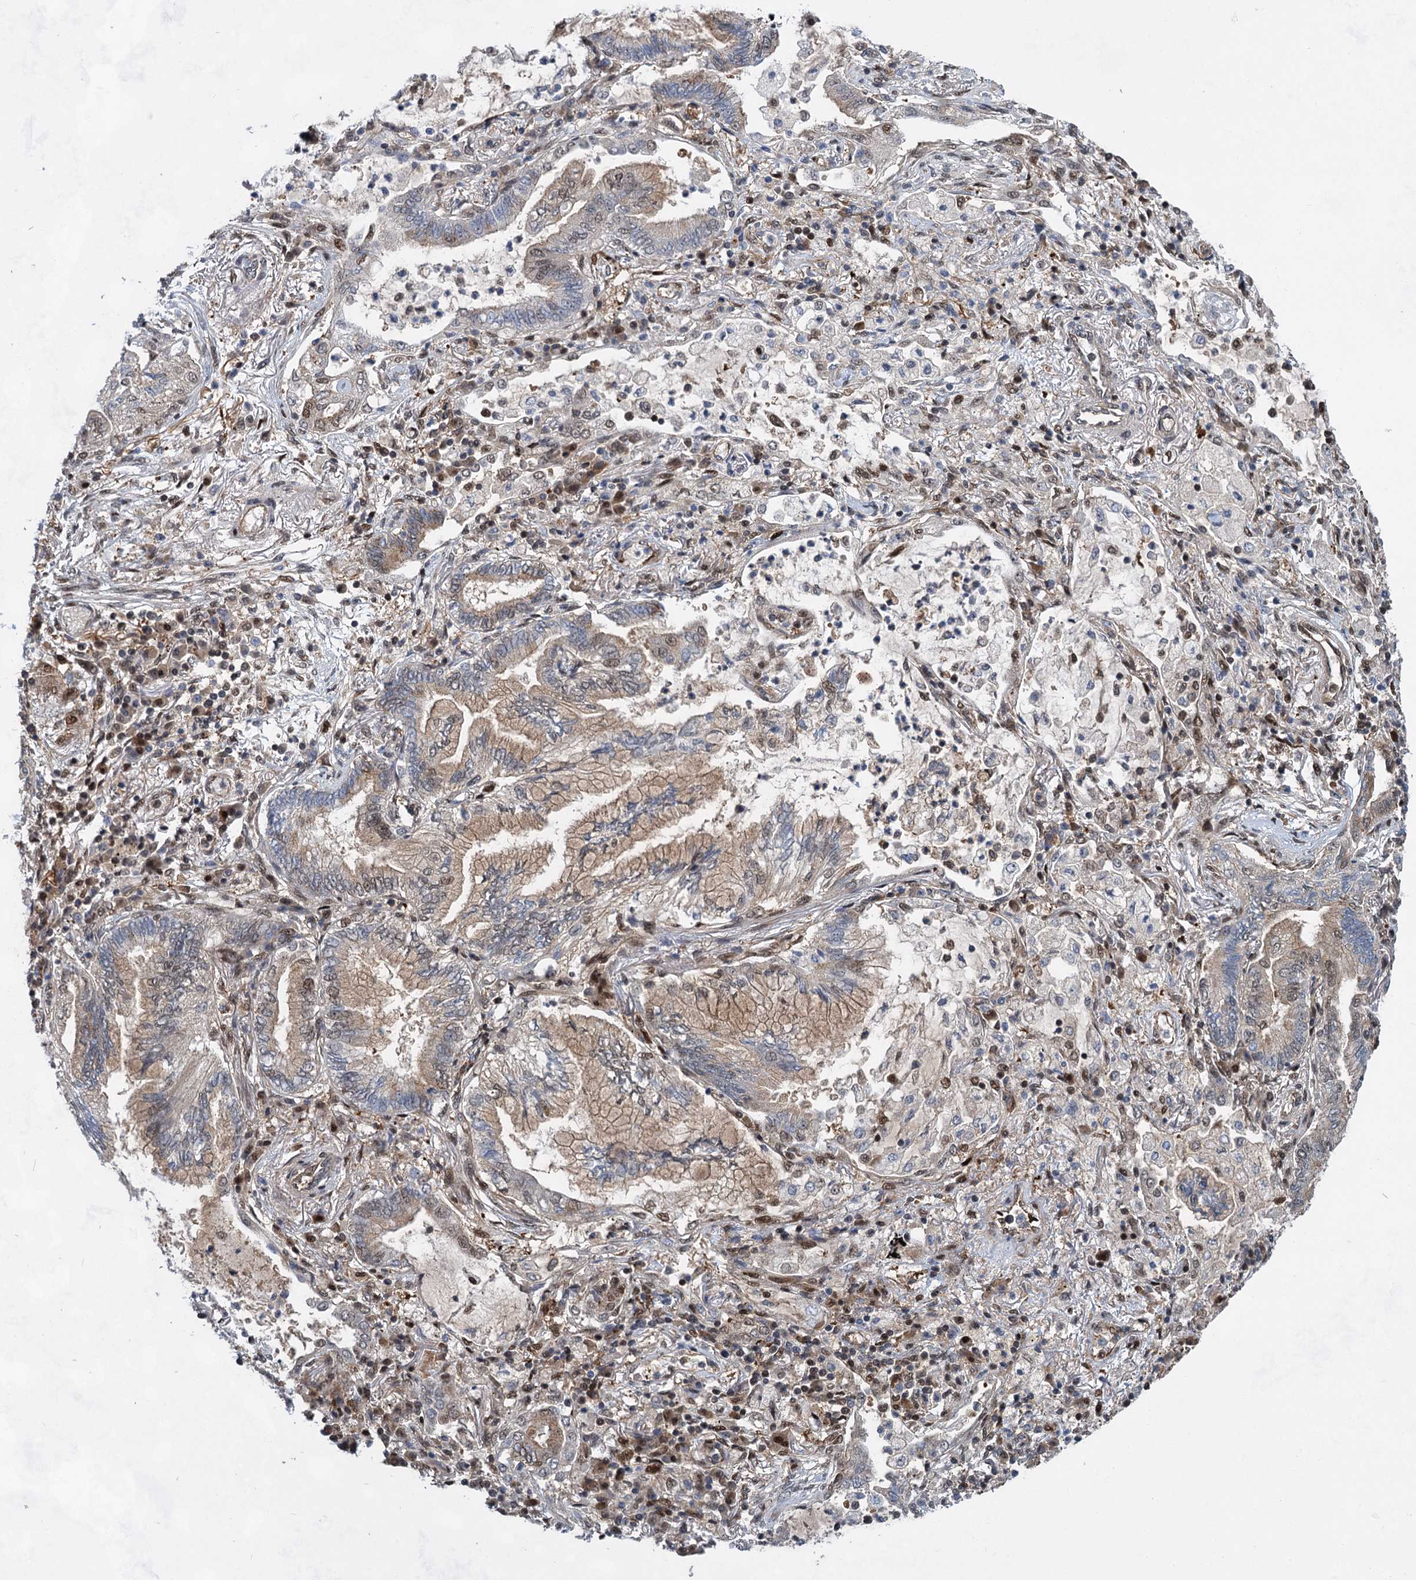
{"staining": {"intensity": "weak", "quantity": "25%-75%", "location": "cytoplasmic/membranous,nuclear"}, "tissue": "lung cancer", "cell_type": "Tumor cells", "image_type": "cancer", "snomed": [{"axis": "morphology", "description": "Adenocarcinoma, NOS"}, {"axis": "topography", "description": "Lung"}], "caption": "Human lung cancer (adenocarcinoma) stained with a brown dye displays weak cytoplasmic/membranous and nuclear positive expression in approximately 25%-75% of tumor cells.", "gene": "GPBP1", "patient": {"sex": "female", "age": 70}}